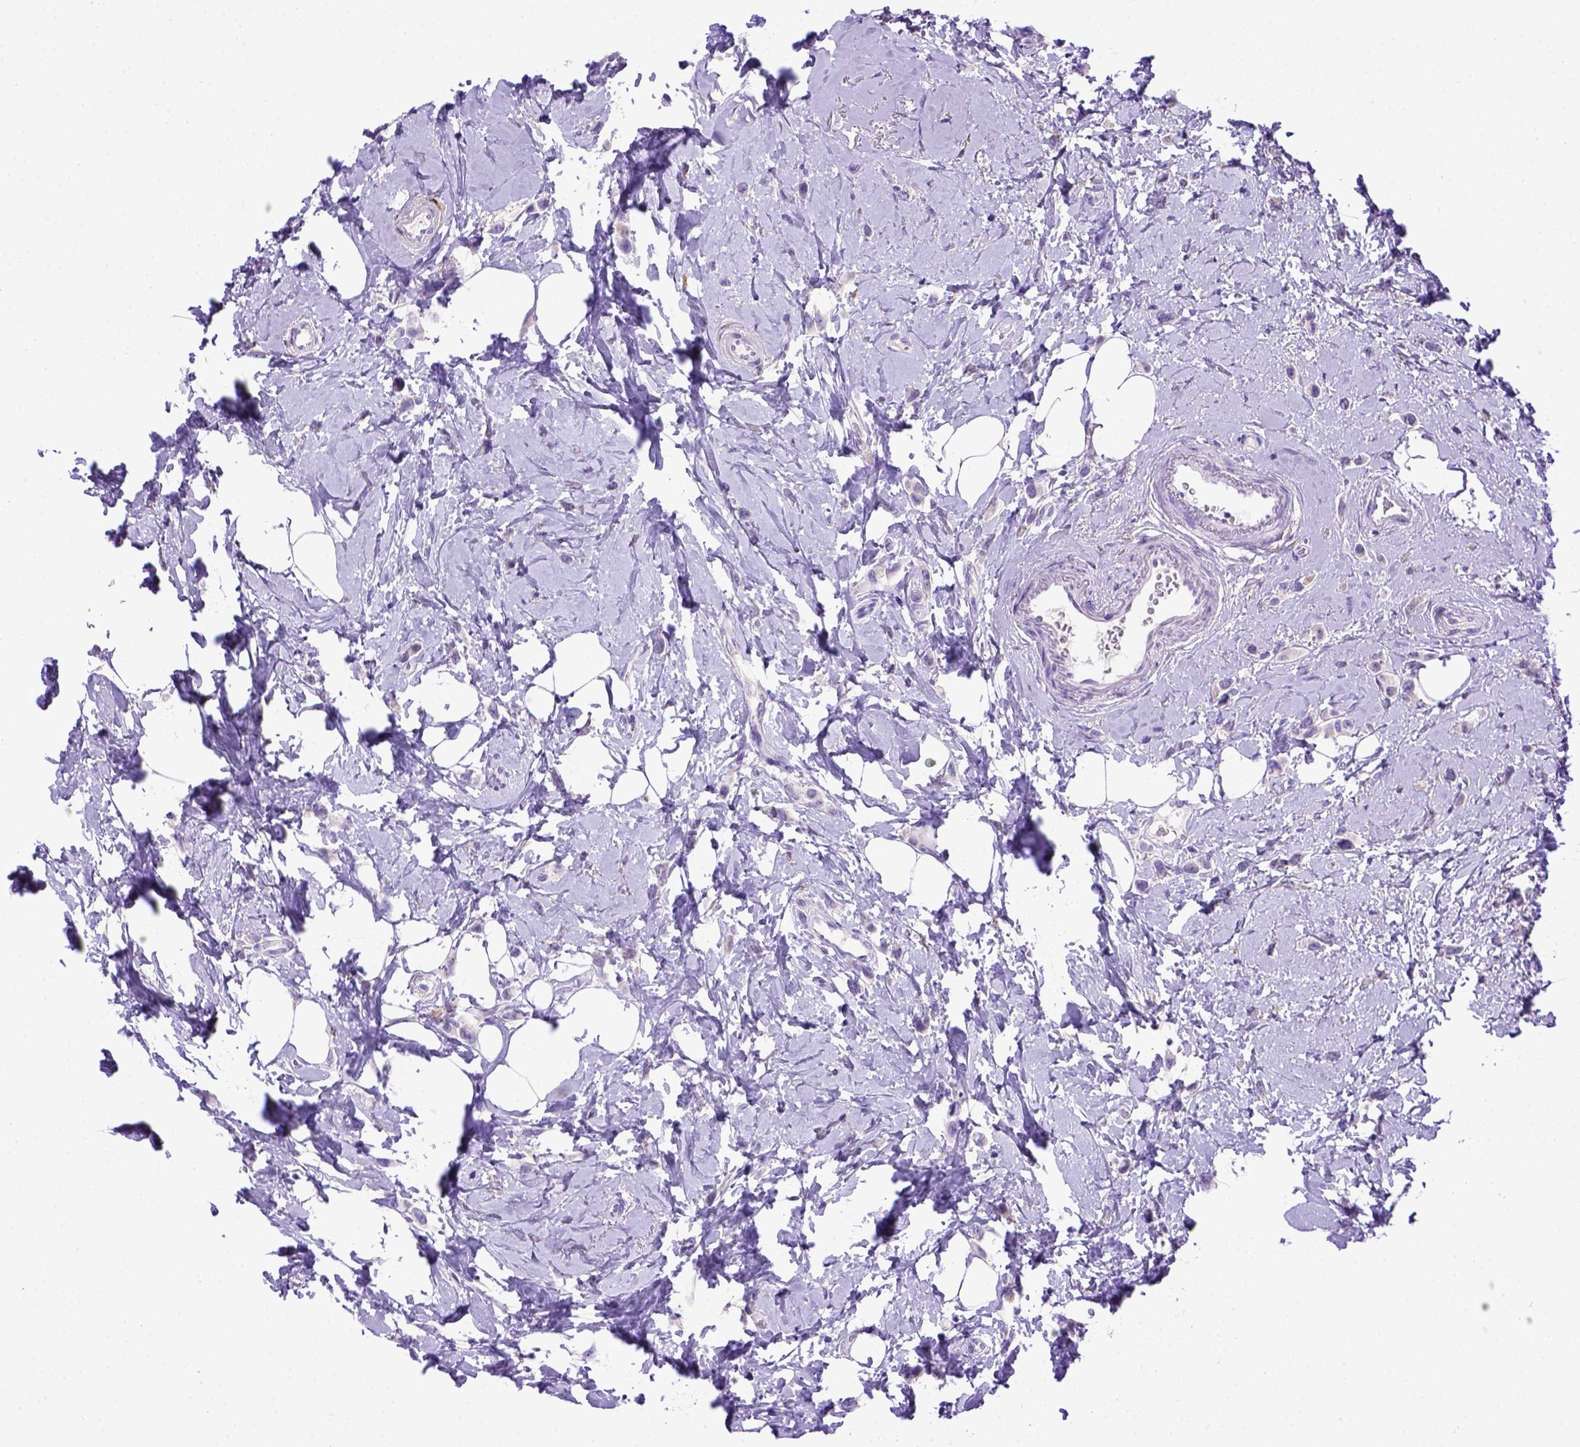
{"staining": {"intensity": "negative", "quantity": "none", "location": "none"}, "tissue": "breast cancer", "cell_type": "Tumor cells", "image_type": "cancer", "snomed": [{"axis": "morphology", "description": "Lobular carcinoma"}, {"axis": "topography", "description": "Breast"}], "caption": "The immunohistochemistry (IHC) photomicrograph has no significant expression in tumor cells of lobular carcinoma (breast) tissue.", "gene": "PTGES", "patient": {"sex": "female", "age": 66}}